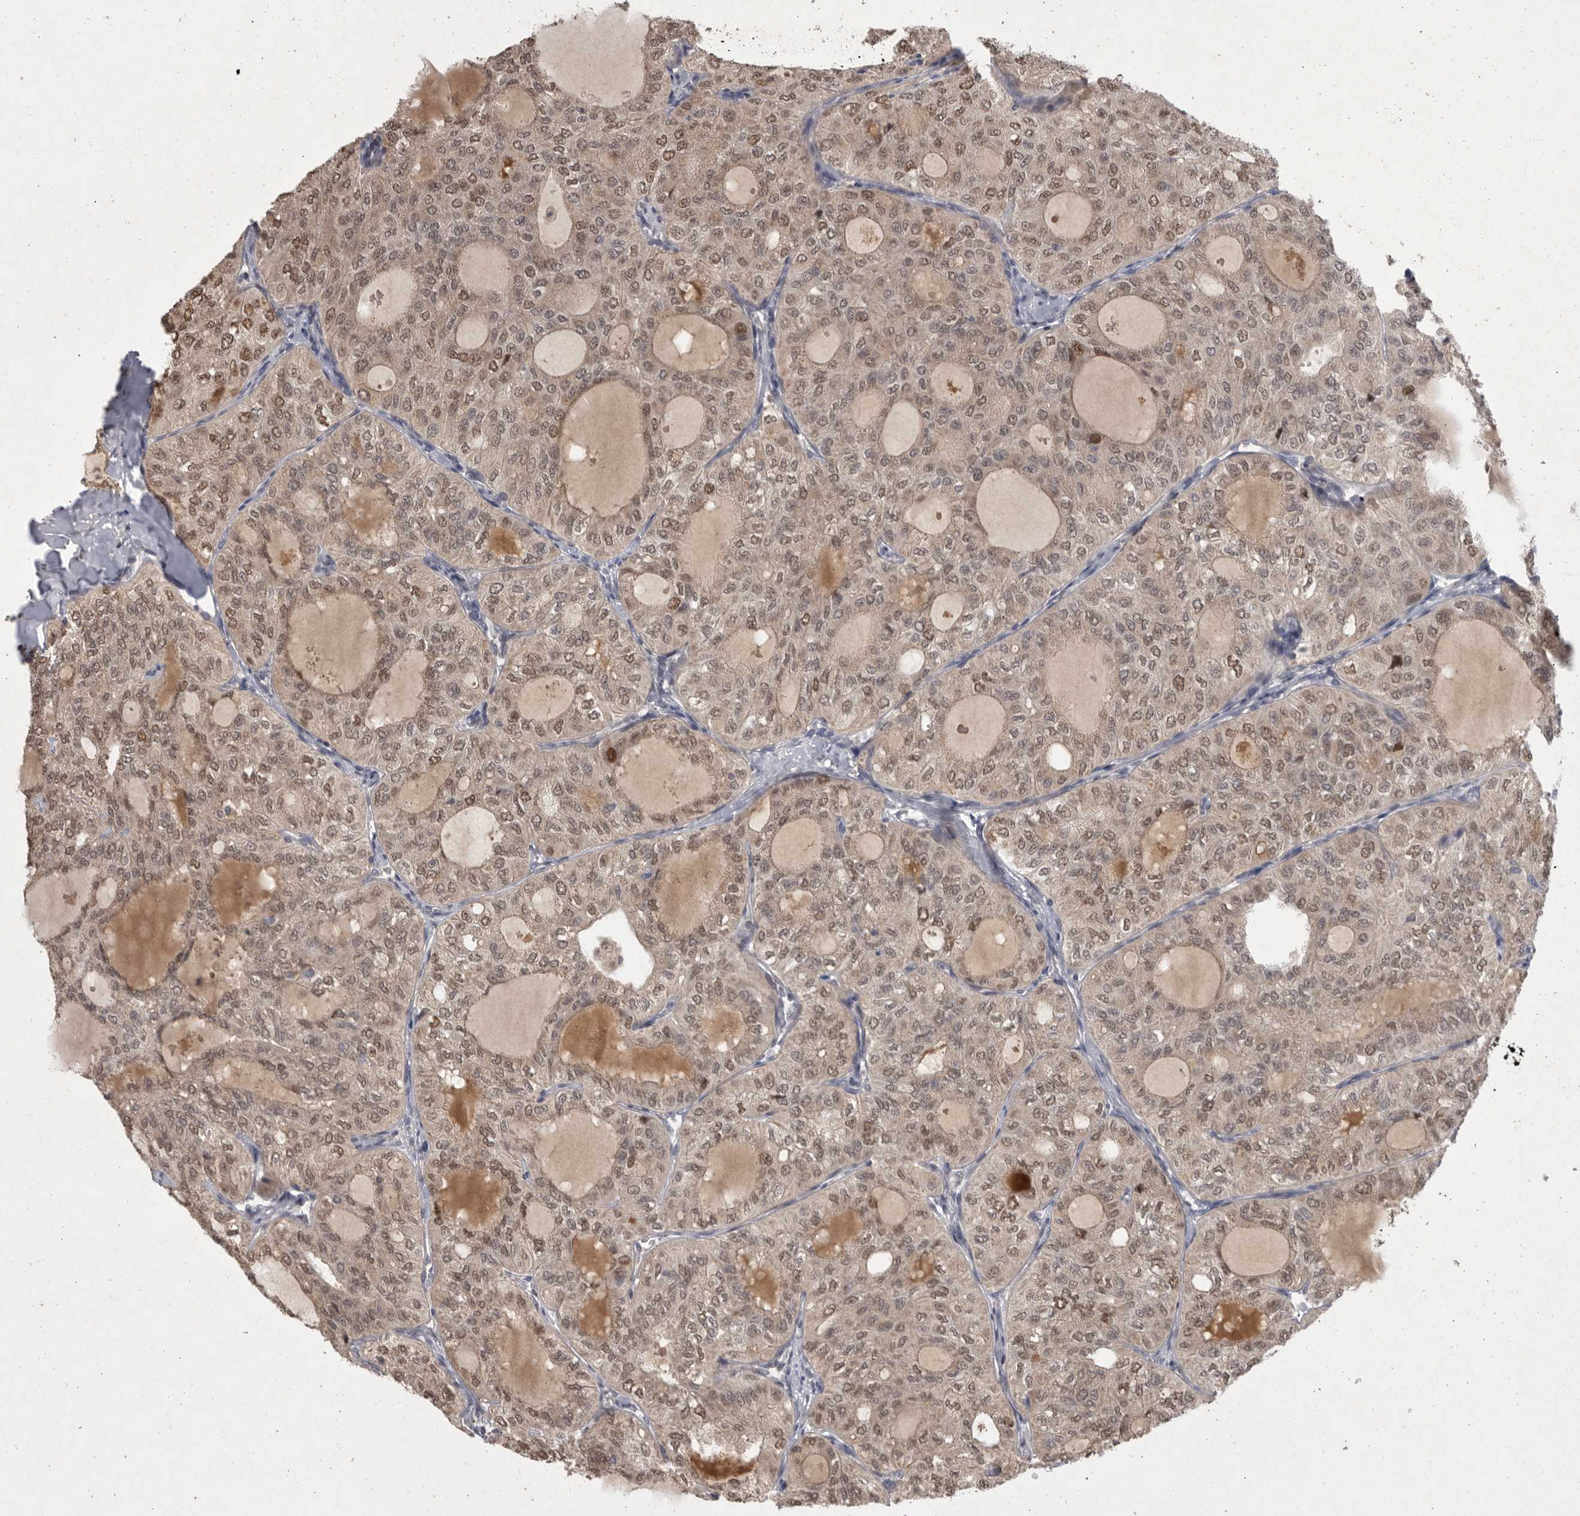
{"staining": {"intensity": "weak", "quantity": ">75%", "location": "cytoplasmic/membranous,nuclear"}, "tissue": "thyroid cancer", "cell_type": "Tumor cells", "image_type": "cancer", "snomed": [{"axis": "morphology", "description": "Follicular adenoma carcinoma, NOS"}, {"axis": "topography", "description": "Thyroid gland"}], "caption": "Thyroid follicular adenoma carcinoma stained with a brown dye exhibits weak cytoplasmic/membranous and nuclear positive expression in about >75% of tumor cells.", "gene": "MAN2A1", "patient": {"sex": "male", "age": 75}}